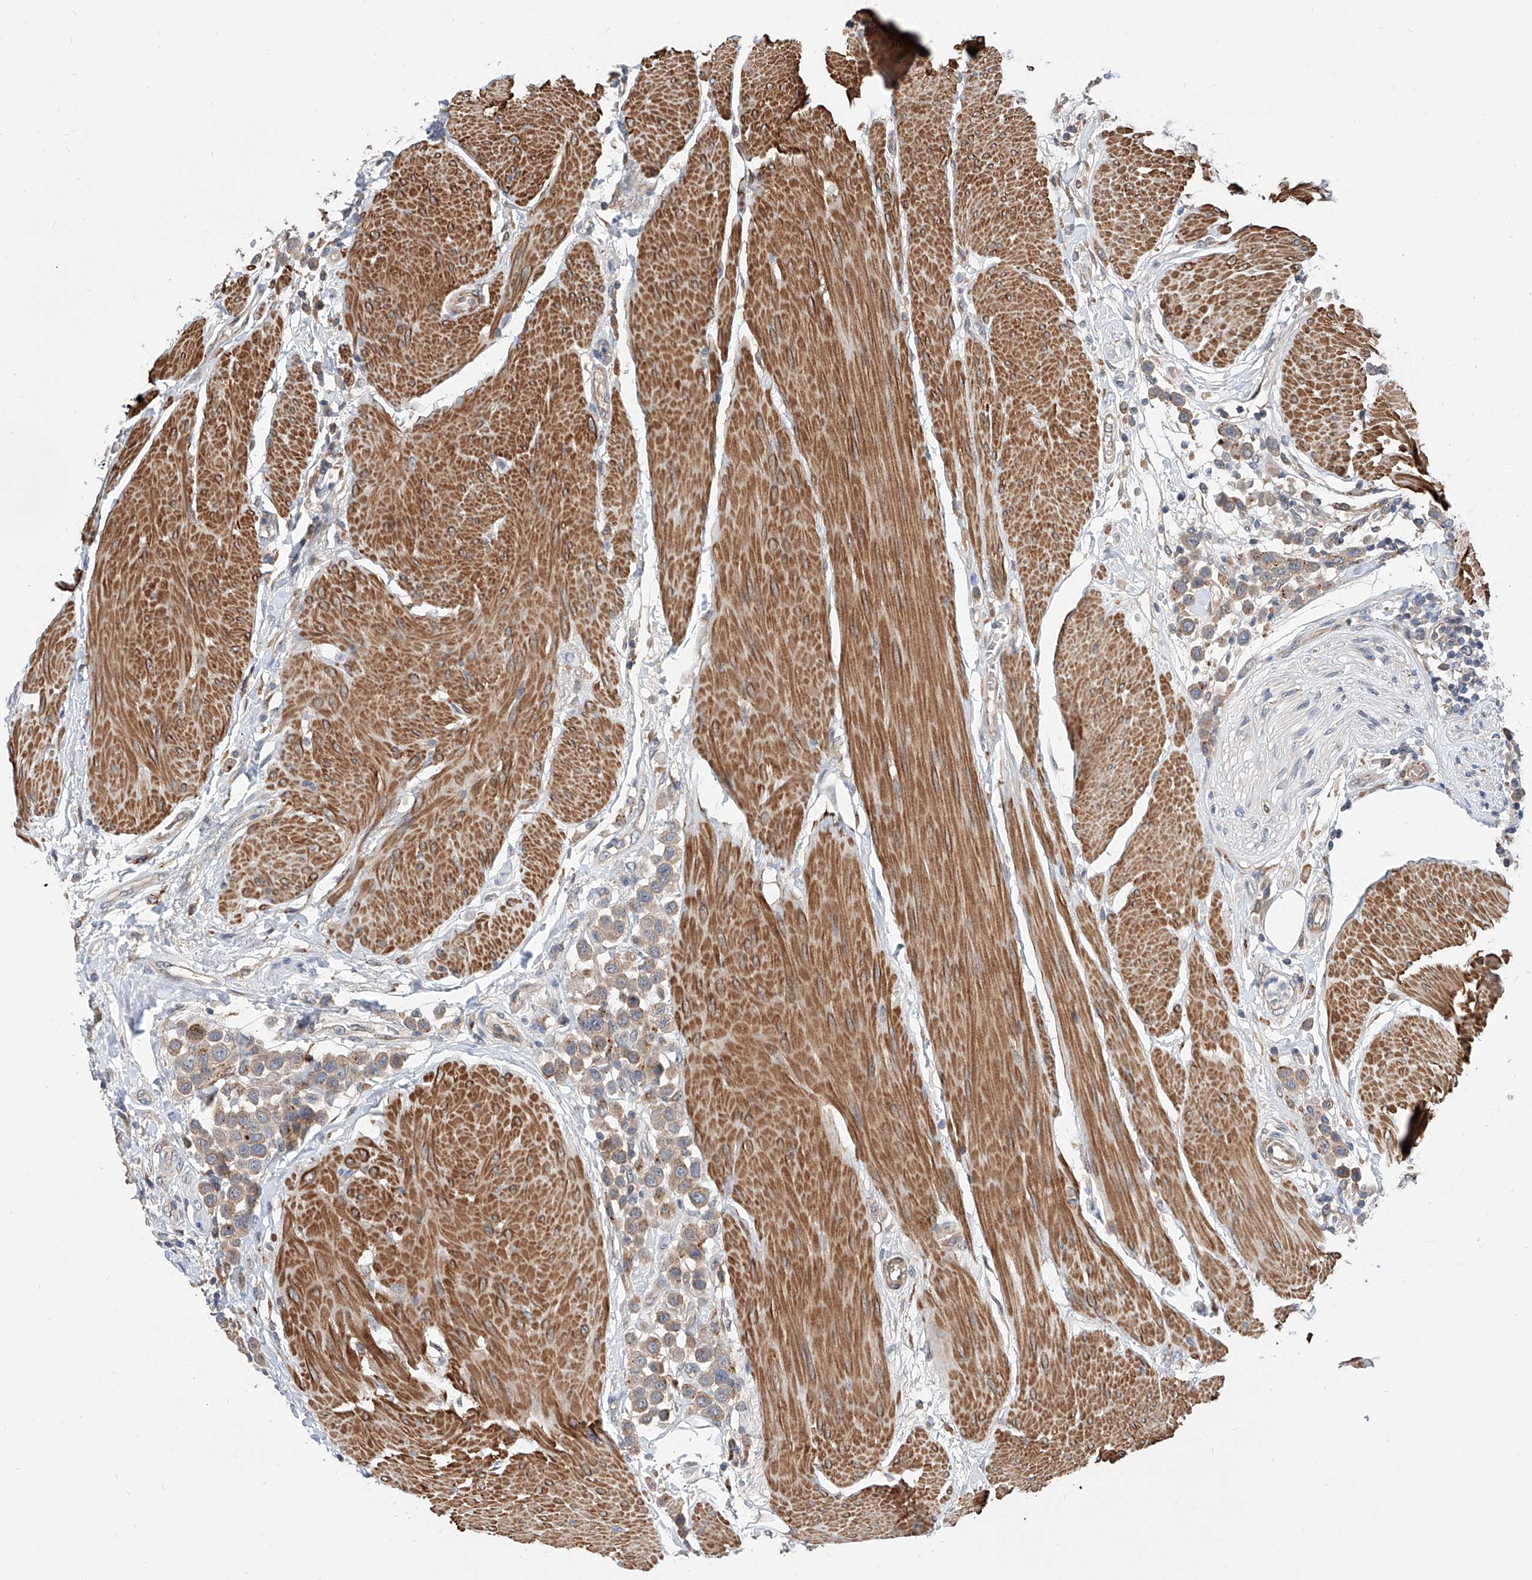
{"staining": {"intensity": "weak", "quantity": ">75%", "location": "cytoplasmic/membranous"}, "tissue": "urothelial cancer", "cell_type": "Tumor cells", "image_type": "cancer", "snomed": [{"axis": "morphology", "description": "Urothelial carcinoma, High grade"}, {"axis": "topography", "description": "Urinary bladder"}], "caption": "Immunohistochemistry (IHC) image of neoplastic tissue: human high-grade urothelial carcinoma stained using IHC shows low levels of weak protein expression localized specifically in the cytoplasmic/membranous of tumor cells, appearing as a cytoplasmic/membranous brown color.", "gene": "MAGEE2", "patient": {"sex": "male", "age": 50}}